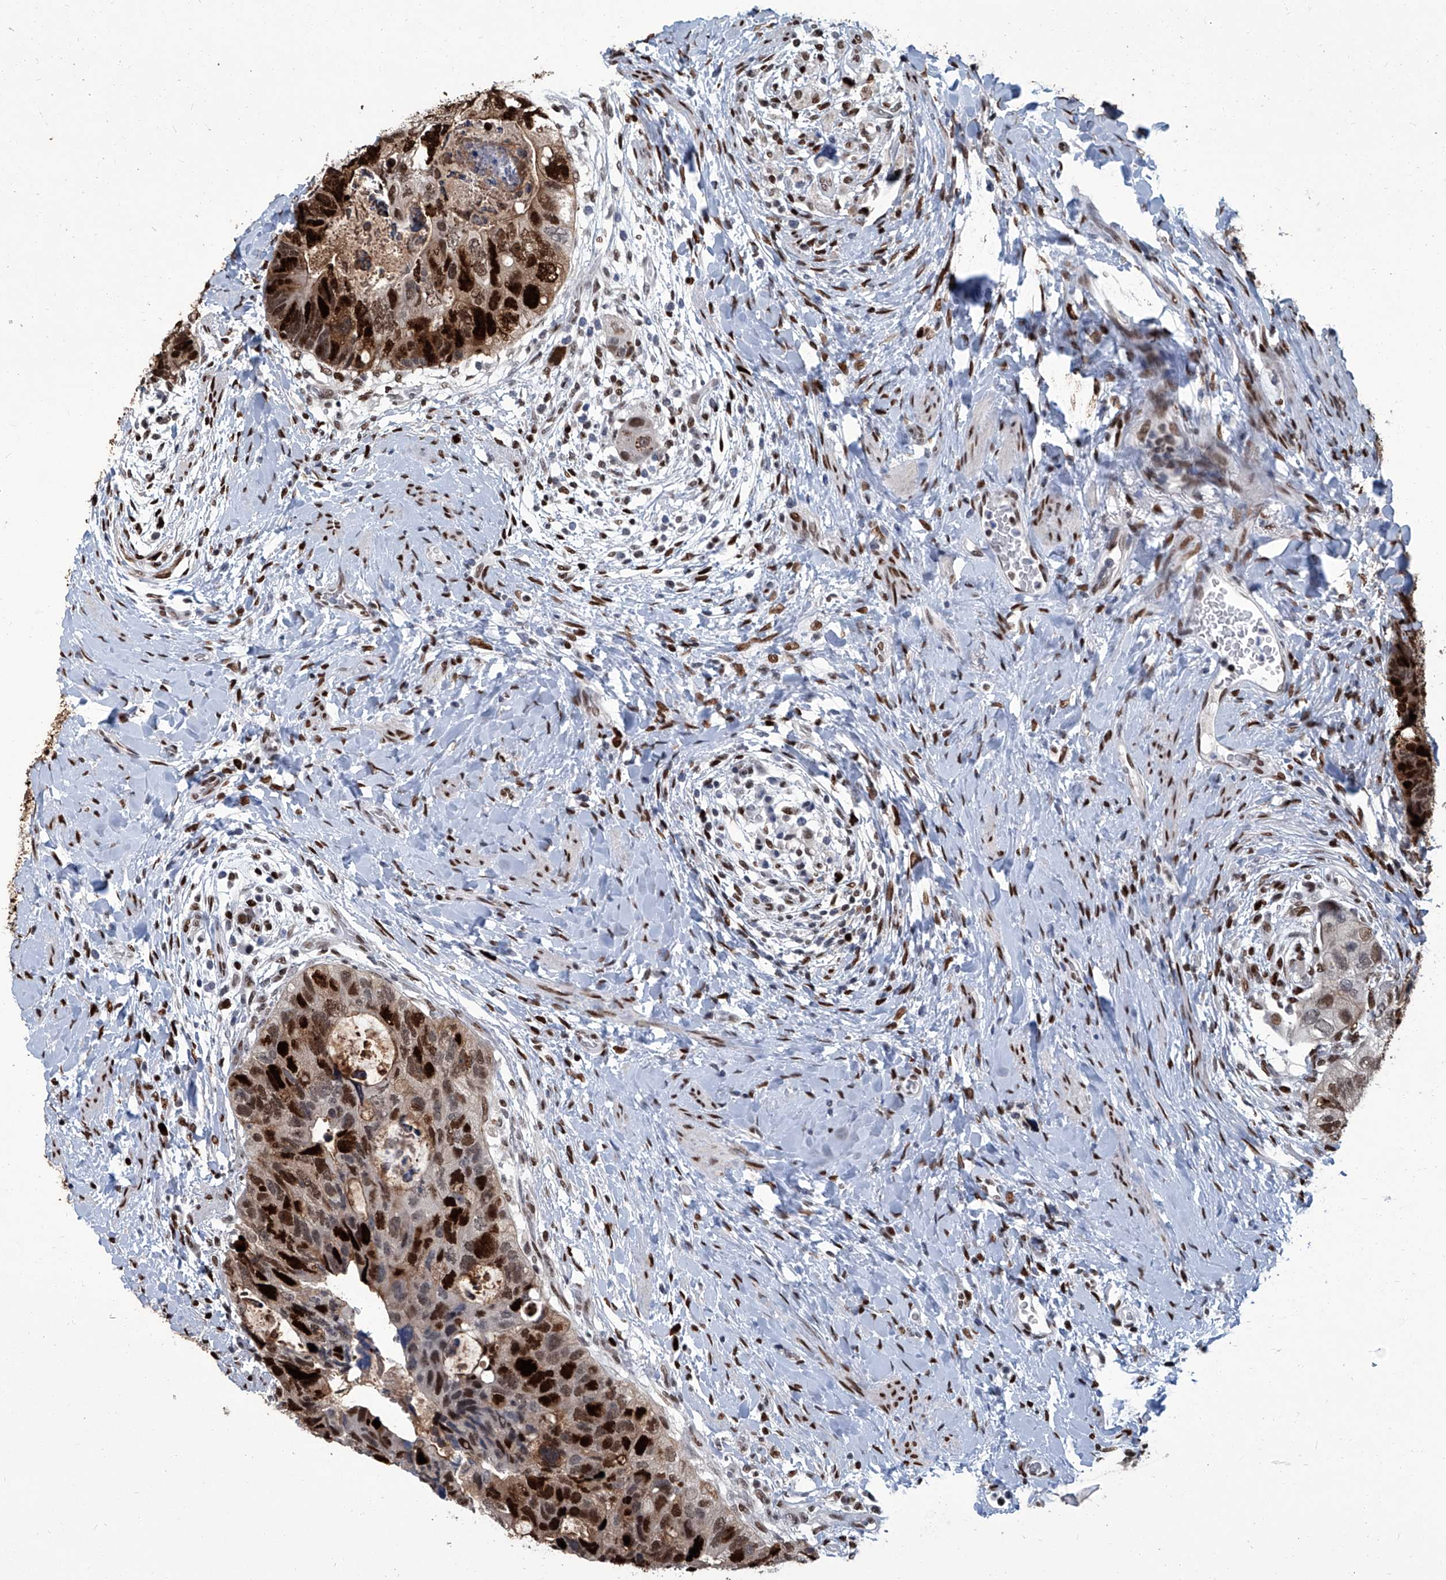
{"staining": {"intensity": "strong", "quantity": "25%-75%", "location": "cytoplasmic/membranous,nuclear"}, "tissue": "colorectal cancer", "cell_type": "Tumor cells", "image_type": "cancer", "snomed": [{"axis": "morphology", "description": "Adenocarcinoma, NOS"}, {"axis": "topography", "description": "Rectum"}], "caption": "Brown immunohistochemical staining in human adenocarcinoma (colorectal) exhibits strong cytoplasmic/membranous and nuclear positivity in approximately 25%-75% of tumor cells. The protein of interest is shown in brown color, while the nuclei are stained blue.", "gene": "PCNA", "patient": {"sex": "male", "age": 59}}